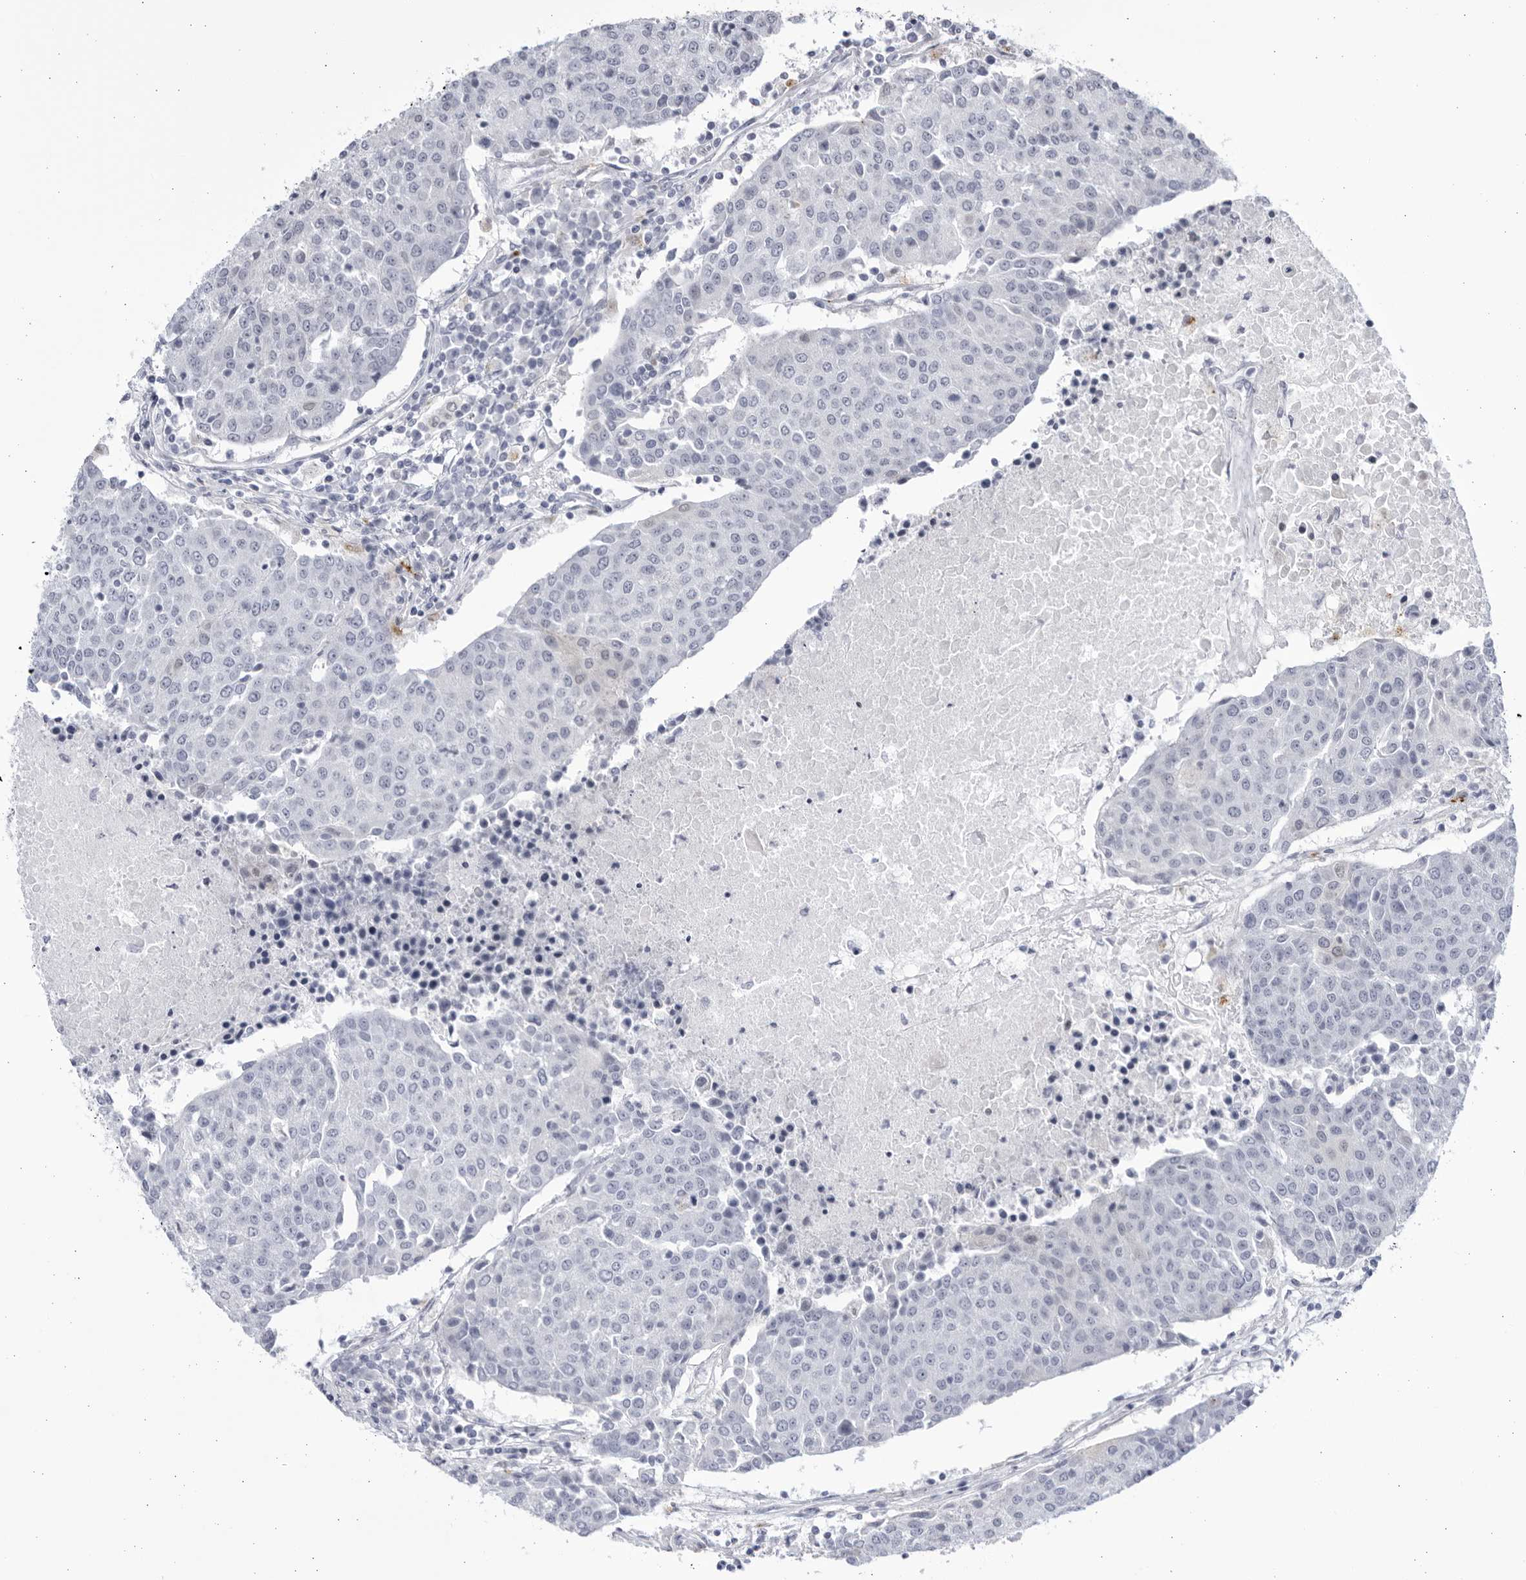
{"staining": {"intensity": "negative", "quantity": "none", "location": "none"}, "tissue": "urothelial cancer", "cell_type": "Tumor cells", "image_type": "cancer", "snomed": [{"axis": "morphology", "description": "Urothelial carcinoma, High grade"}, {"axis": "topography", "description": "Urinary bladder"}], "caption": "Urothelial cancer was stained to show a protein in brown. There is no significant expression in tumor cells. Nuclei are stained in blue.", "gene": "CCDC181", "patient": {"sex": "female", "age": 85}}